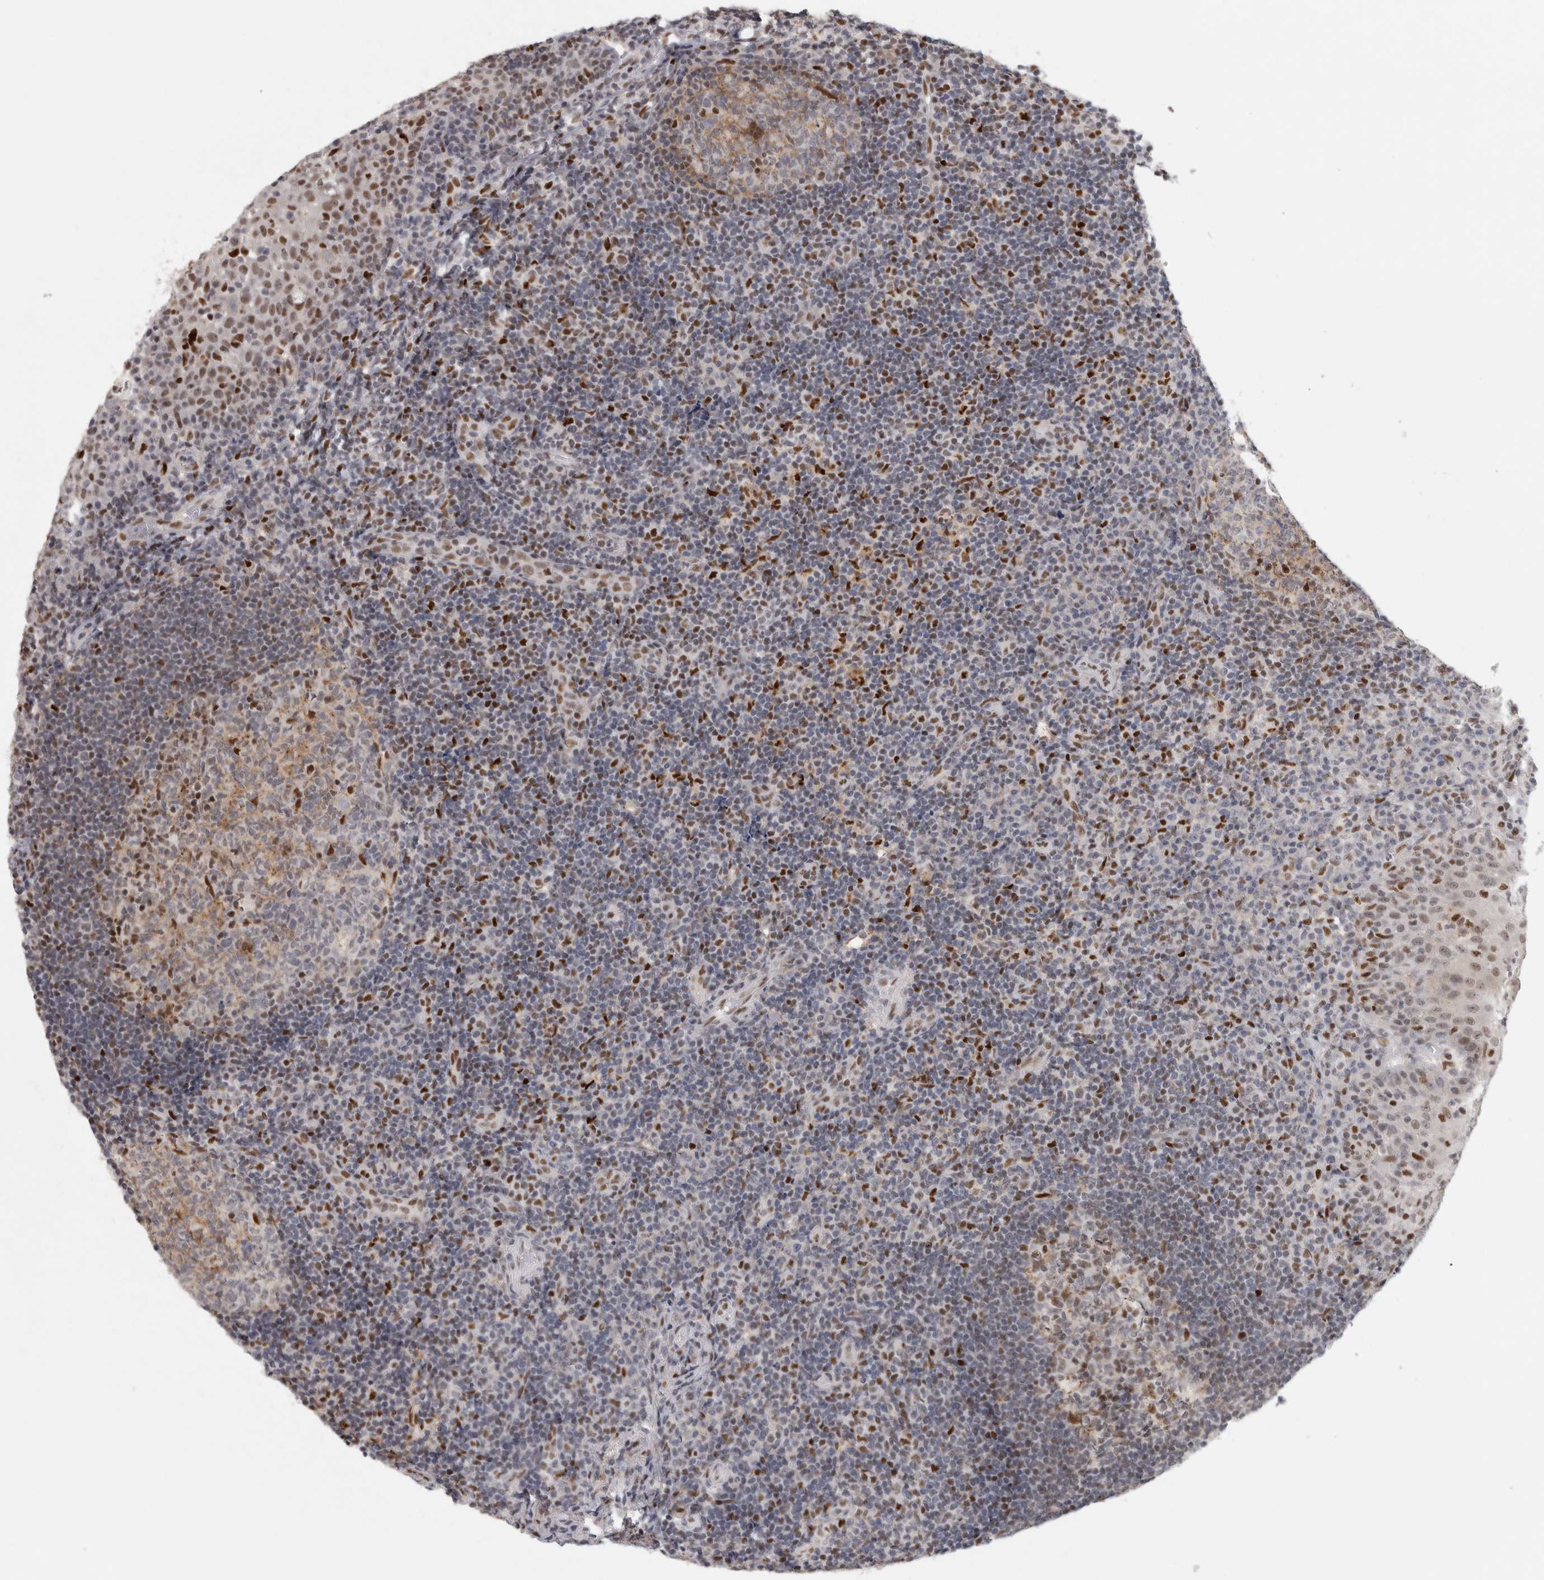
{"staining": {"intensity": "moderate", "quantity": "<25%", "location": "cytoplasmic/membranous"}, "tissue": "tonsil", "cell_type": "Germinal center cells", "image_type": "normal", "snomed": [{"axis": "morphology", "description": "Normal tissue, NOS"}, {"axis": "topography", "description": "Tonsil"}], "caption": "Germinal center cells exhibit moderate cytoplasmic/membranous expression in about <25% of cells in benign tonsil.", "gene": "SRARP", "patient": {"sex": "female", "age": 40}}